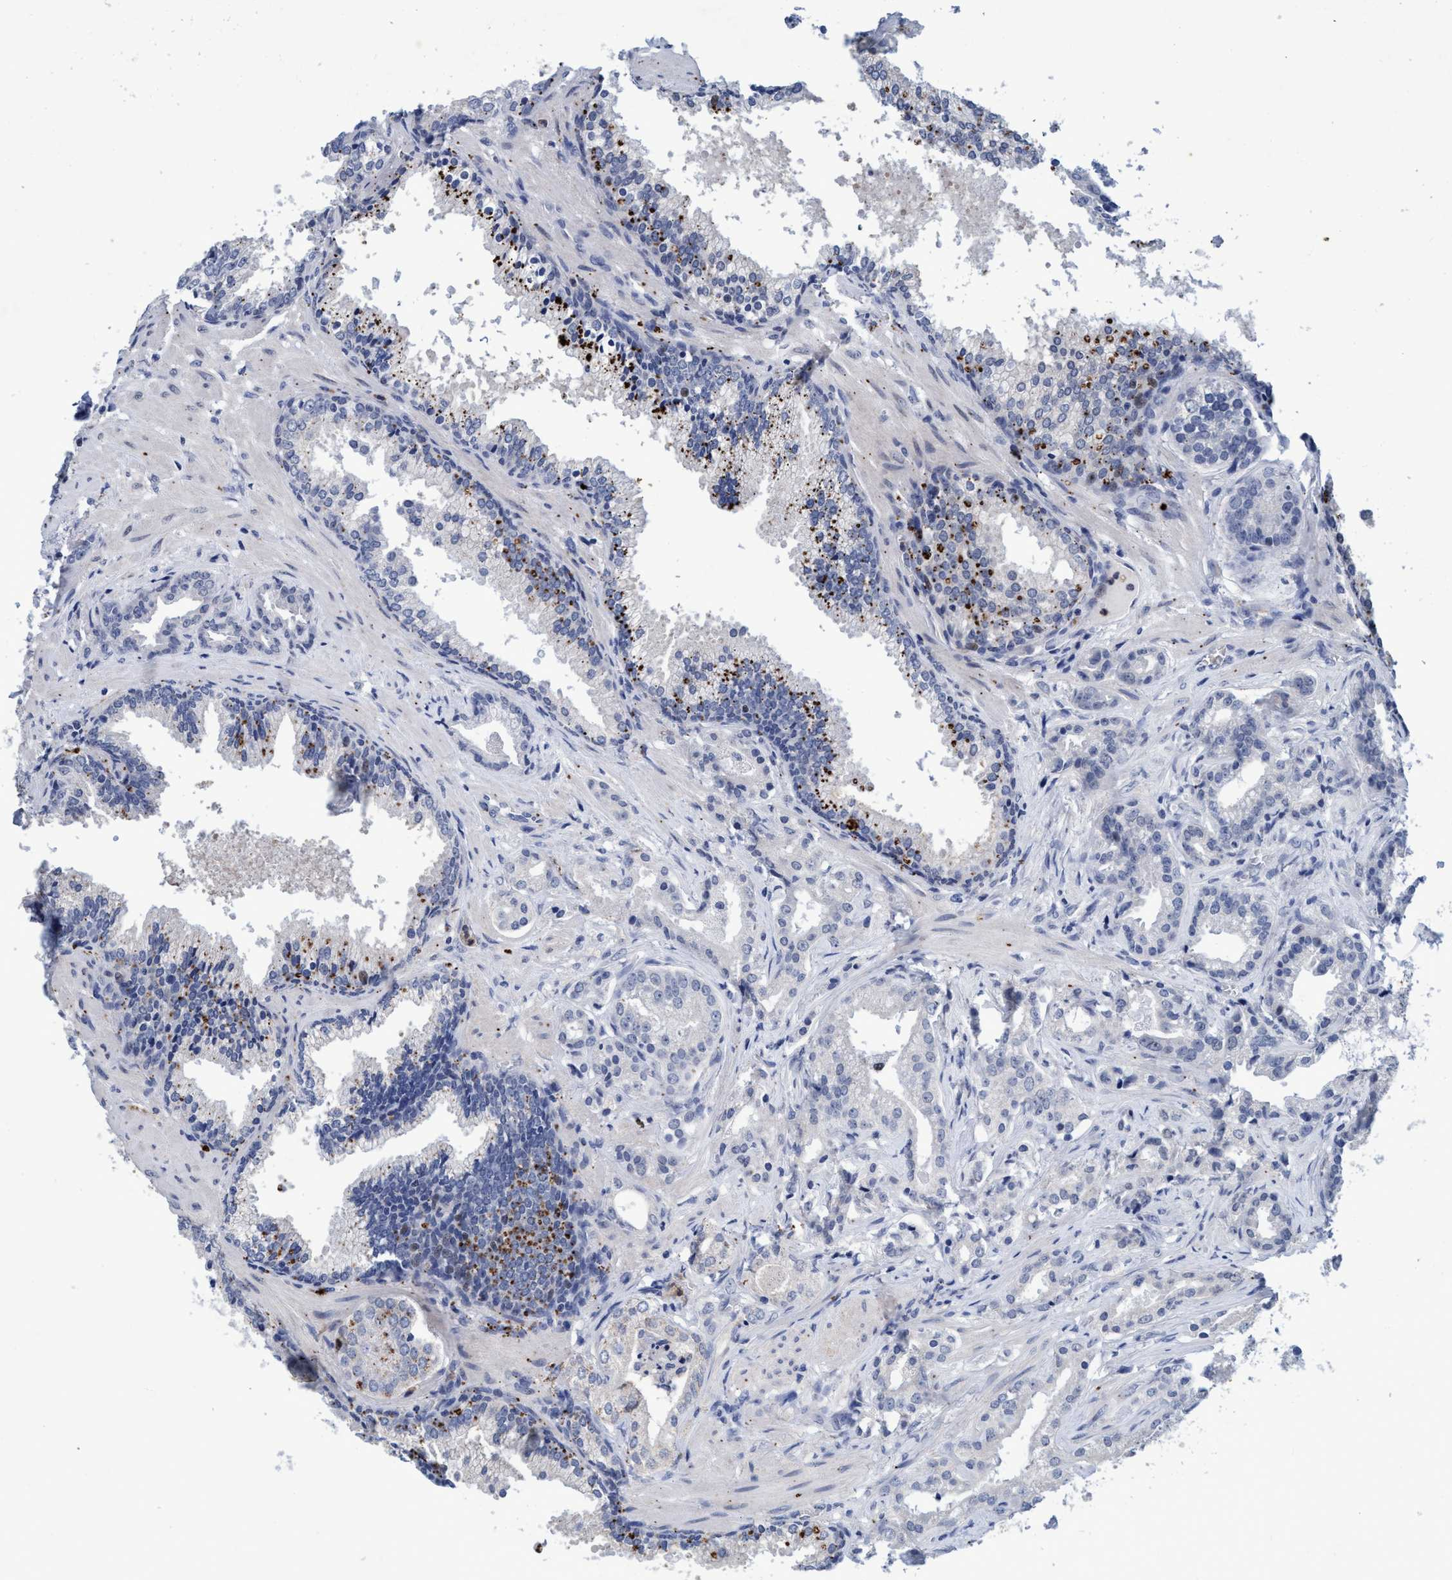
{"staining": {"intensity": "negative", "quantity": "none", "location": "none"}, "tissue": "prostate cancer", "cell_type": "Tumor cells", "image_type": "cancer", "snomed": [{"axis": "morphology", "description": "Adenocarcinoma, Low grade"}, {"axis": "topography", "description": "Prostate"}], "caption": "DAB immunohistochemical staining of prostate cancer (adenocarcinoma (low-grade)) displays no significant expression in tumor cells.", "gene": "GRB14", "patient": {"sex": "male", "age": 59}}